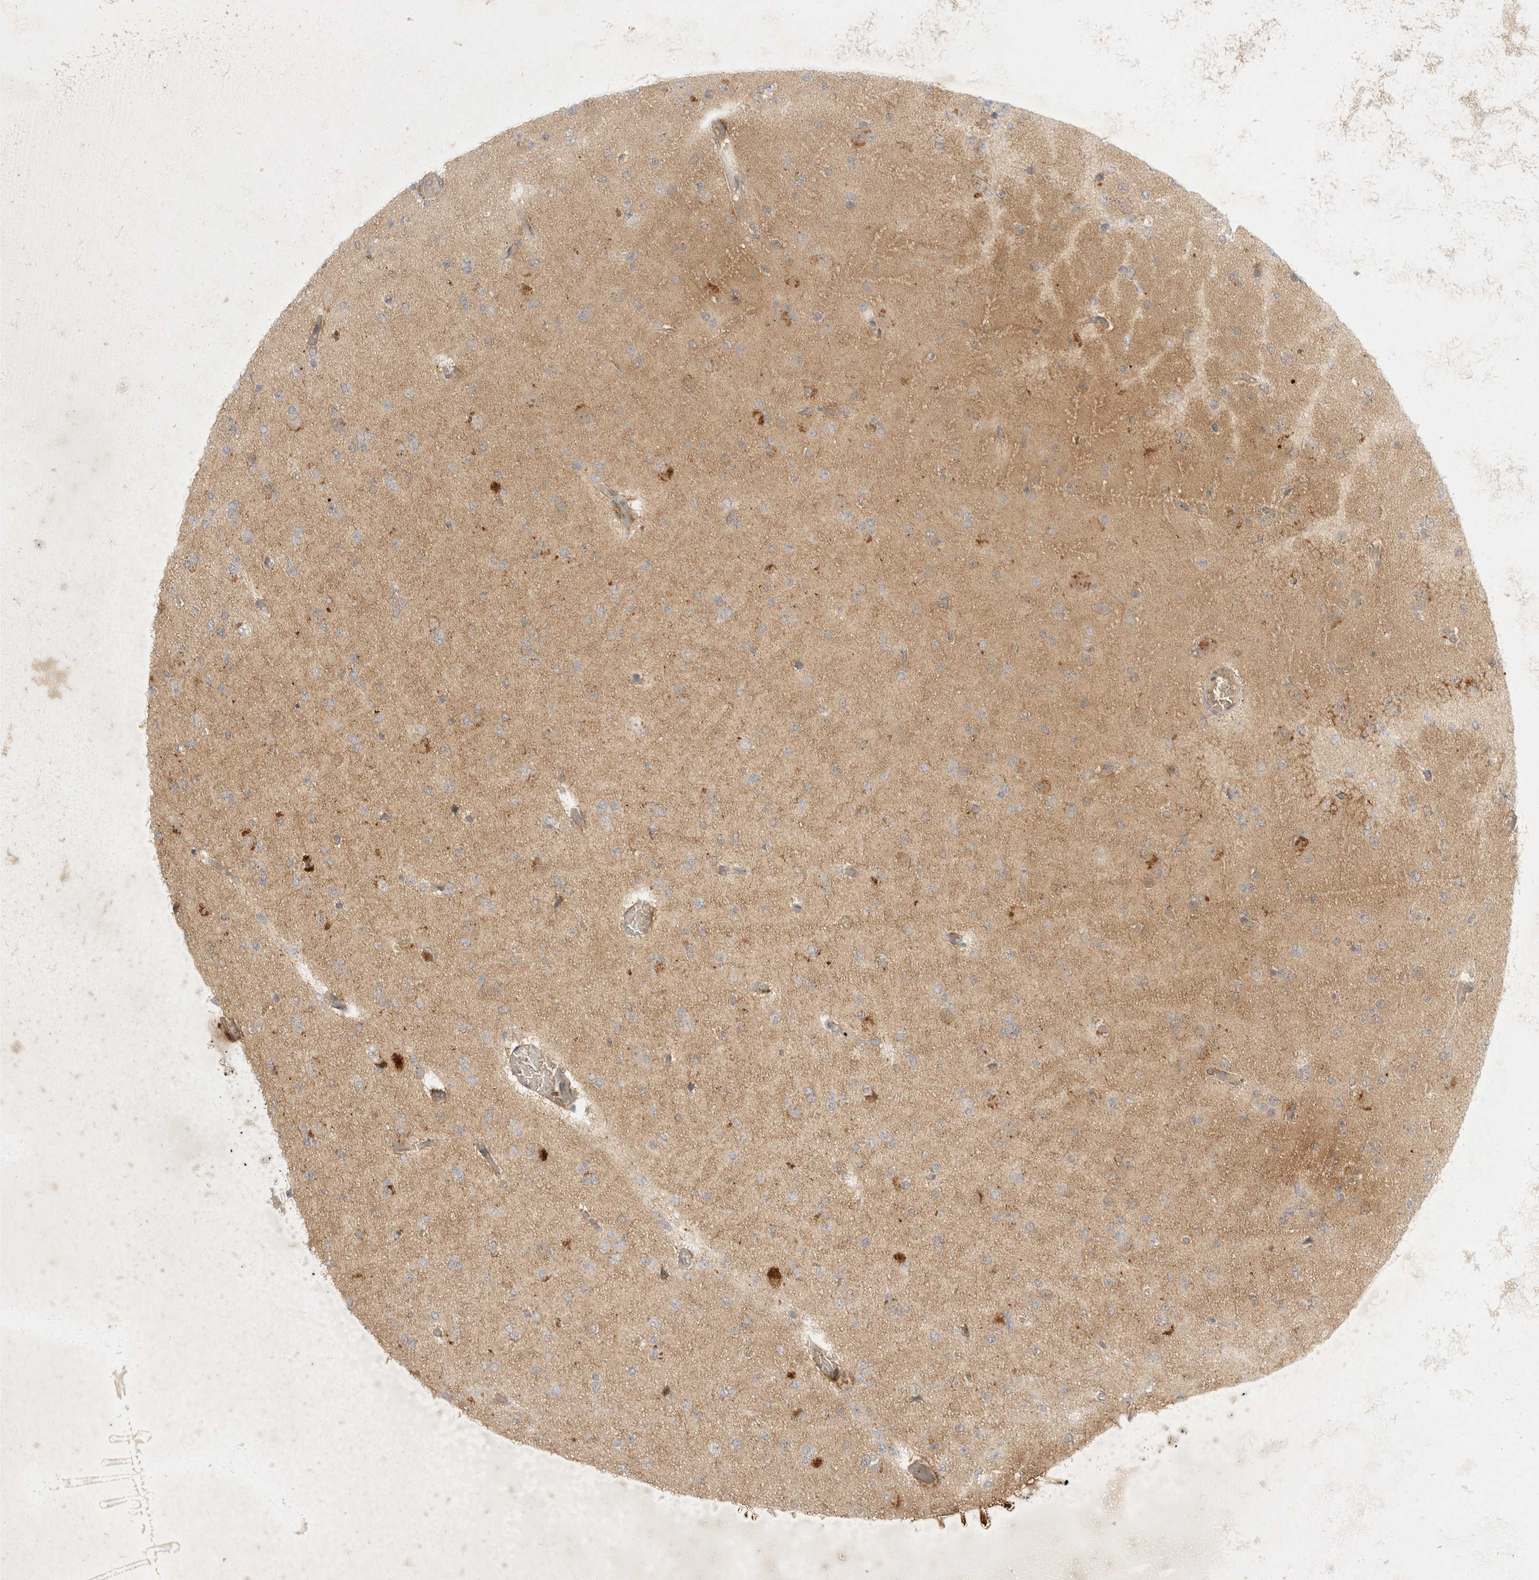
{"staining": {"intensity": "weak", "quantity": "25%-75%", "location": "cytoplasmic/membranous"}, "tissue": "glioma", "cell_type": "Tumor cells", "image_type": "cancer", "snomed": [{"axis": "morphology", "description": "Glioma, malignant, Low grade"}, {"axis": "topography", "description": "Brain"}], "caption": "Human glioma stained with a brown dye reveals weak cytoplasmic/membranous positive staining in approximately 25%-75% of tumor cells.", "gene": "TOM1L2", "patient": {"sex": "female", "age": 22}}